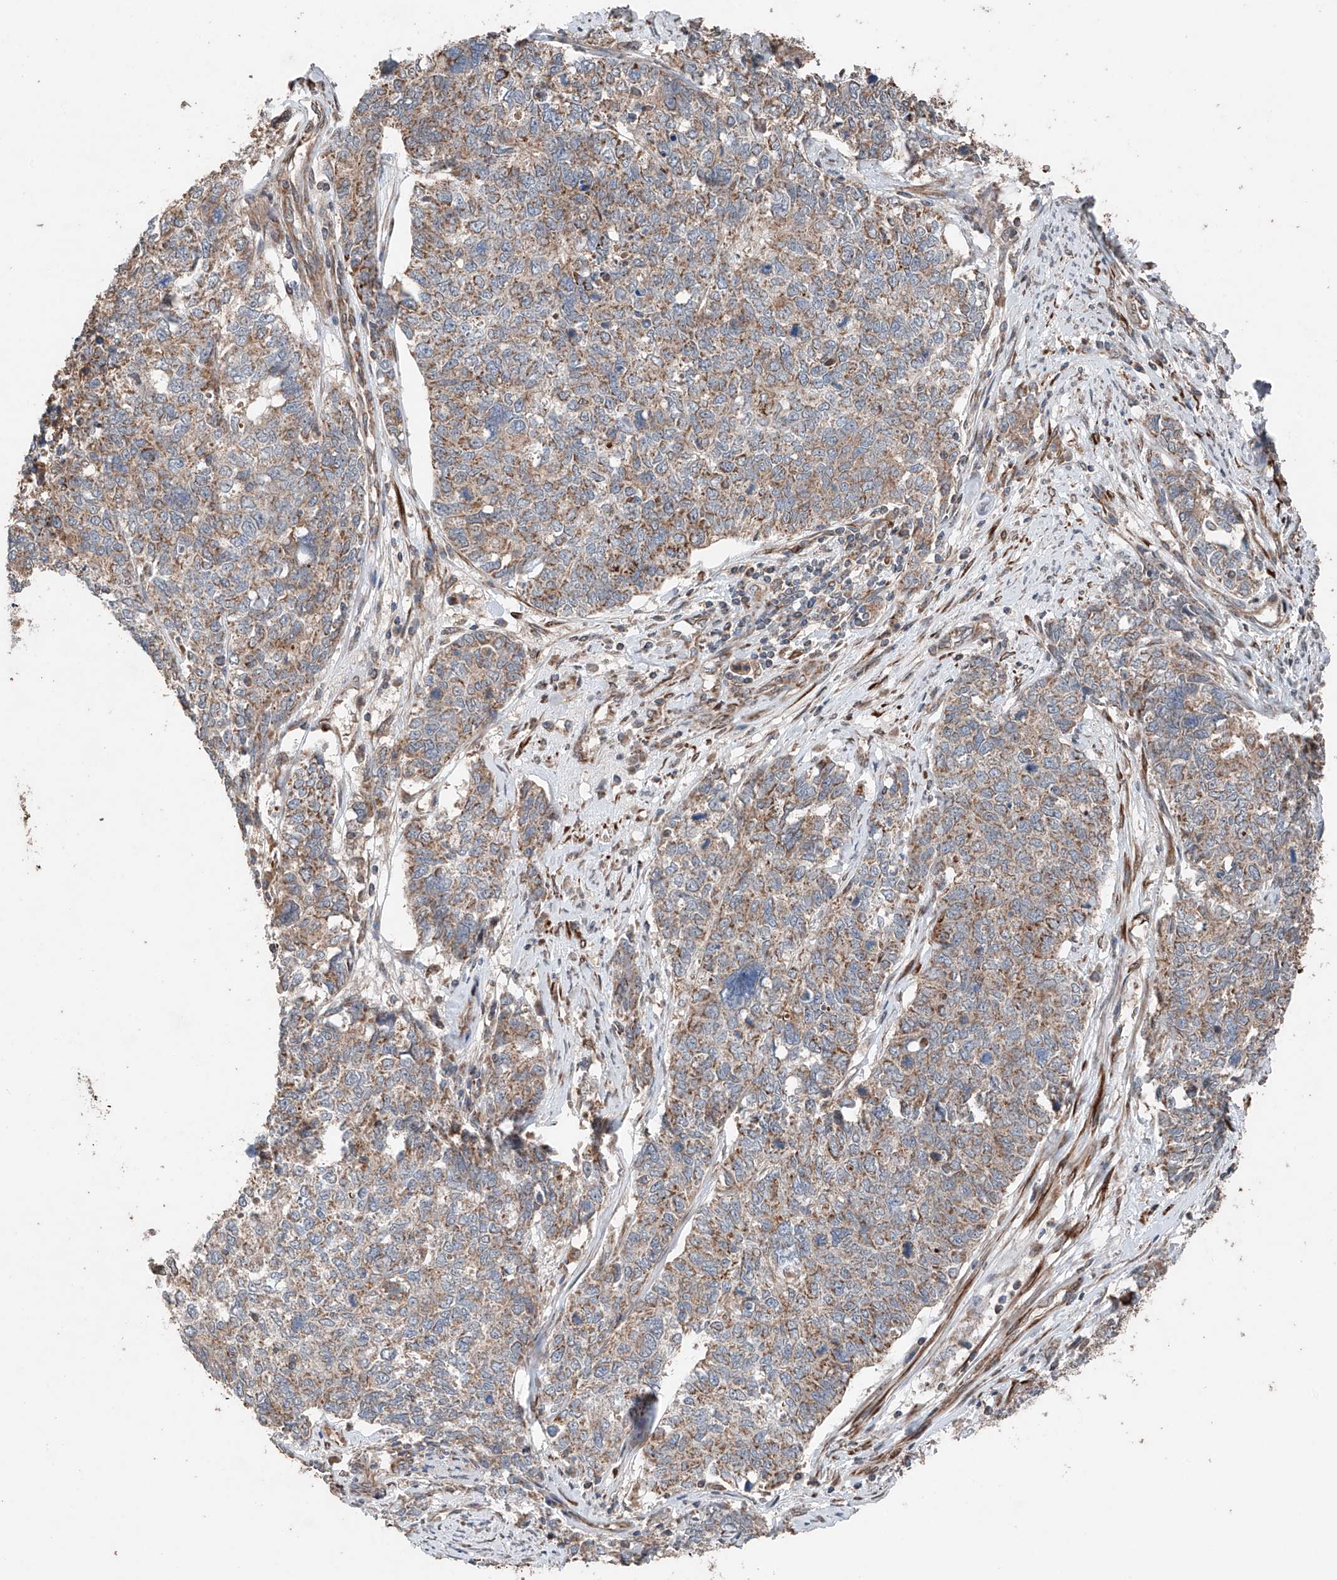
{"staining": {"intensity": "weak", "quantity": ">75%", "location": "cytoplasmic/membranous"}, "tissue": "cervical cancer", "cell_type": "Tumor cells", "image_type": "cancer", "snomed": [{"axis": "morphology", "description": "Squamous cell carcinoma, NOS"}, {"axis": "topography", "description": "Cervix"}], "caption": "Tumor cells exhibit low levels of weak cytoplasmic/membranous staining in approximately >75% of cells in human cervical squamous cell carcinoma.", "gene": "AP4B1", "patient": {"sex": "female", "age": 63}}